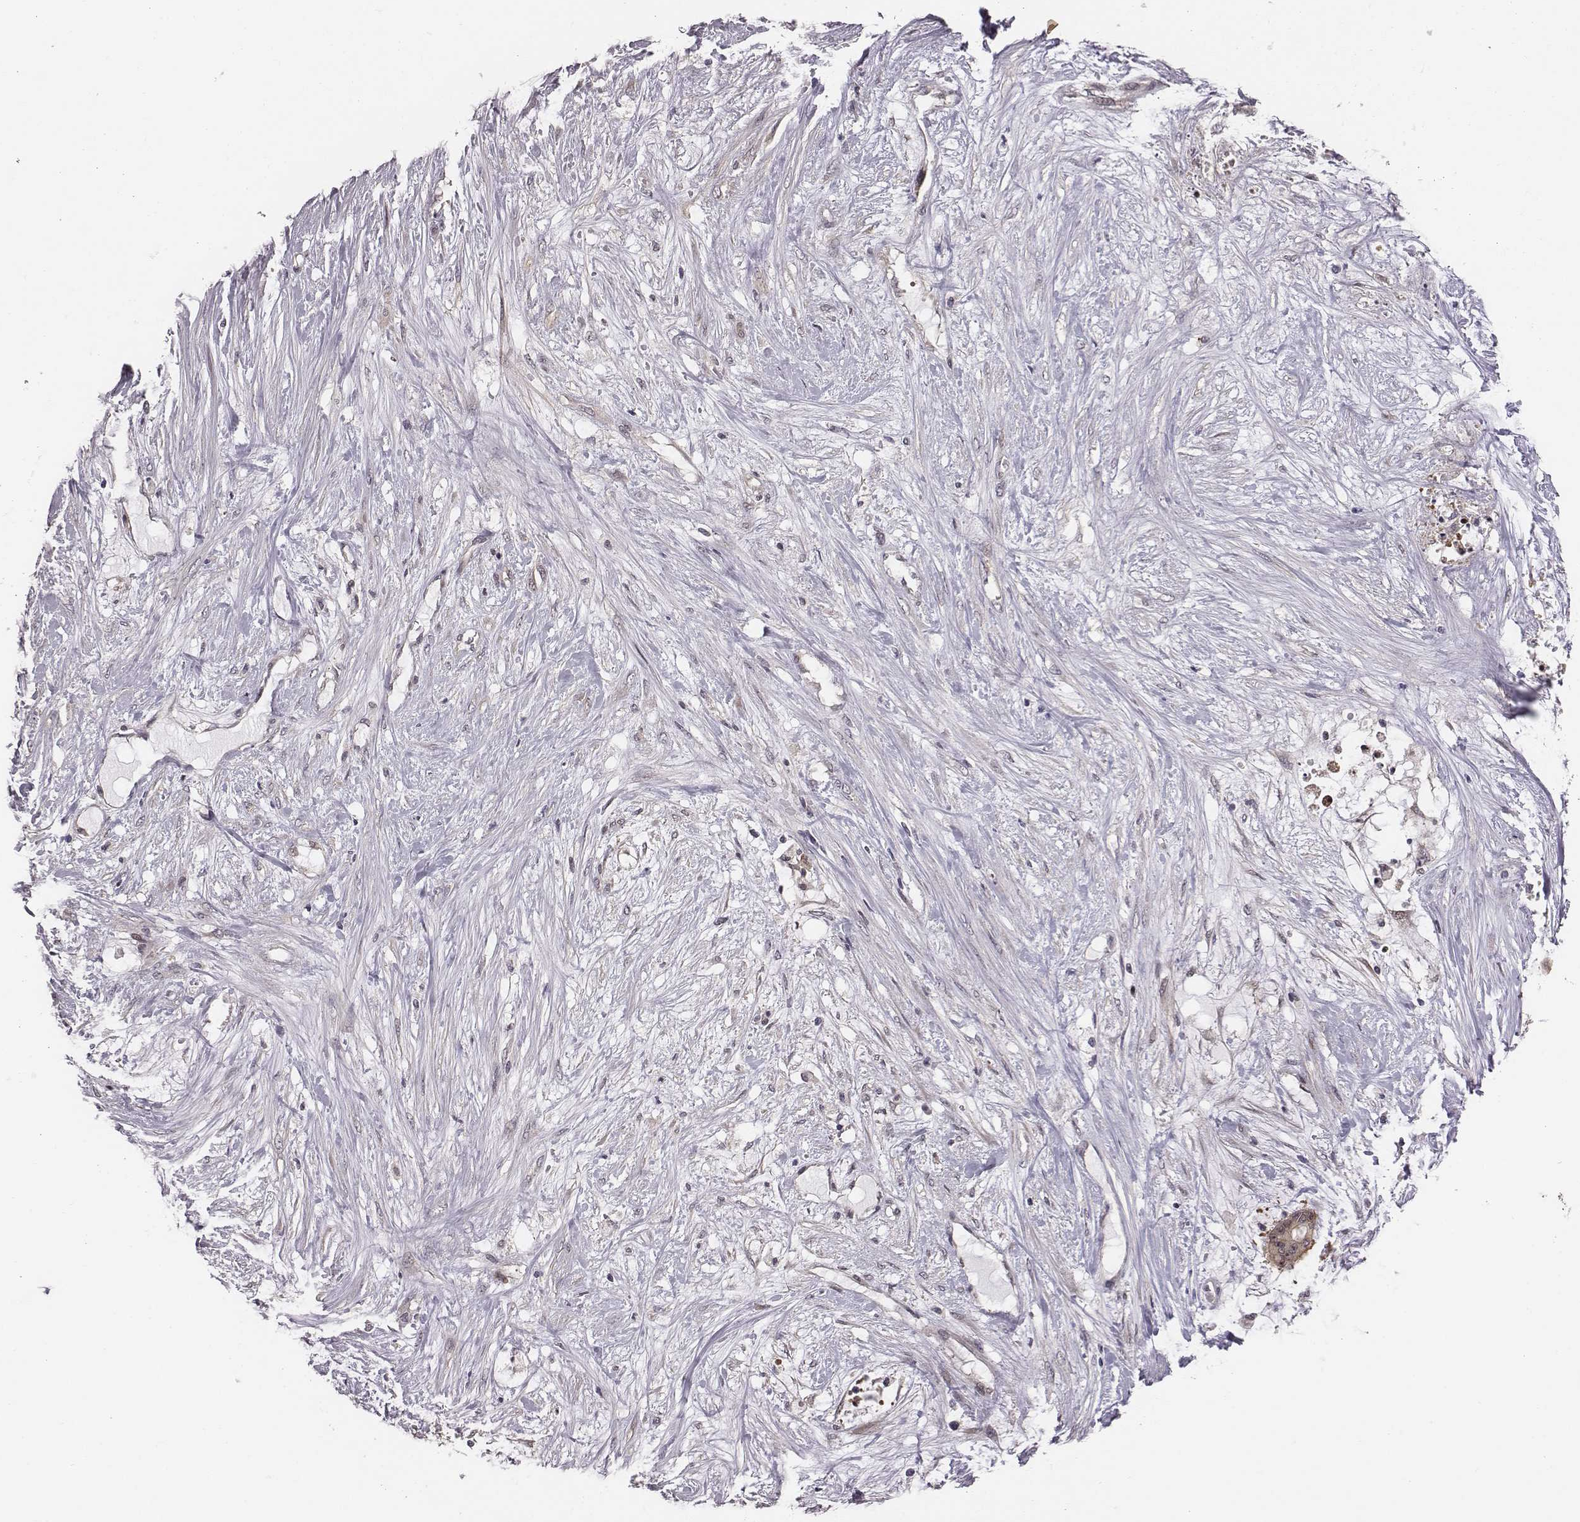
{"staining": {"intensity": "weak", "quantity": ">75%", "location": "cytoplasmic/membranous"}, "tissue": "liver cancer", "cell_type": "Tumor cells", "image_type": "cancer", "snomed": [{"axis": "morphology", "description": "Normal tissue, NOS"}, {"axis": "morphology", "description": "Cholangiocarcinoma"}, {"axis": "topography", "description": "Liver"}, {"axis": "topography", "description": "Peripheral nerve tissue"}], "caption": "Immunohistochemical staining of human cholangiocarcinoma (liver) exhibits low levels of weak cytoplasmic/membranous expression in about >75% of tumor cells. The protein of interest is stained brown, and the nuclei are stained in blue (DAB IHC with brightfield microscopy, high magnification).", "gene": "SMURF2", "patient": {"sex": "female", "age": 73}}